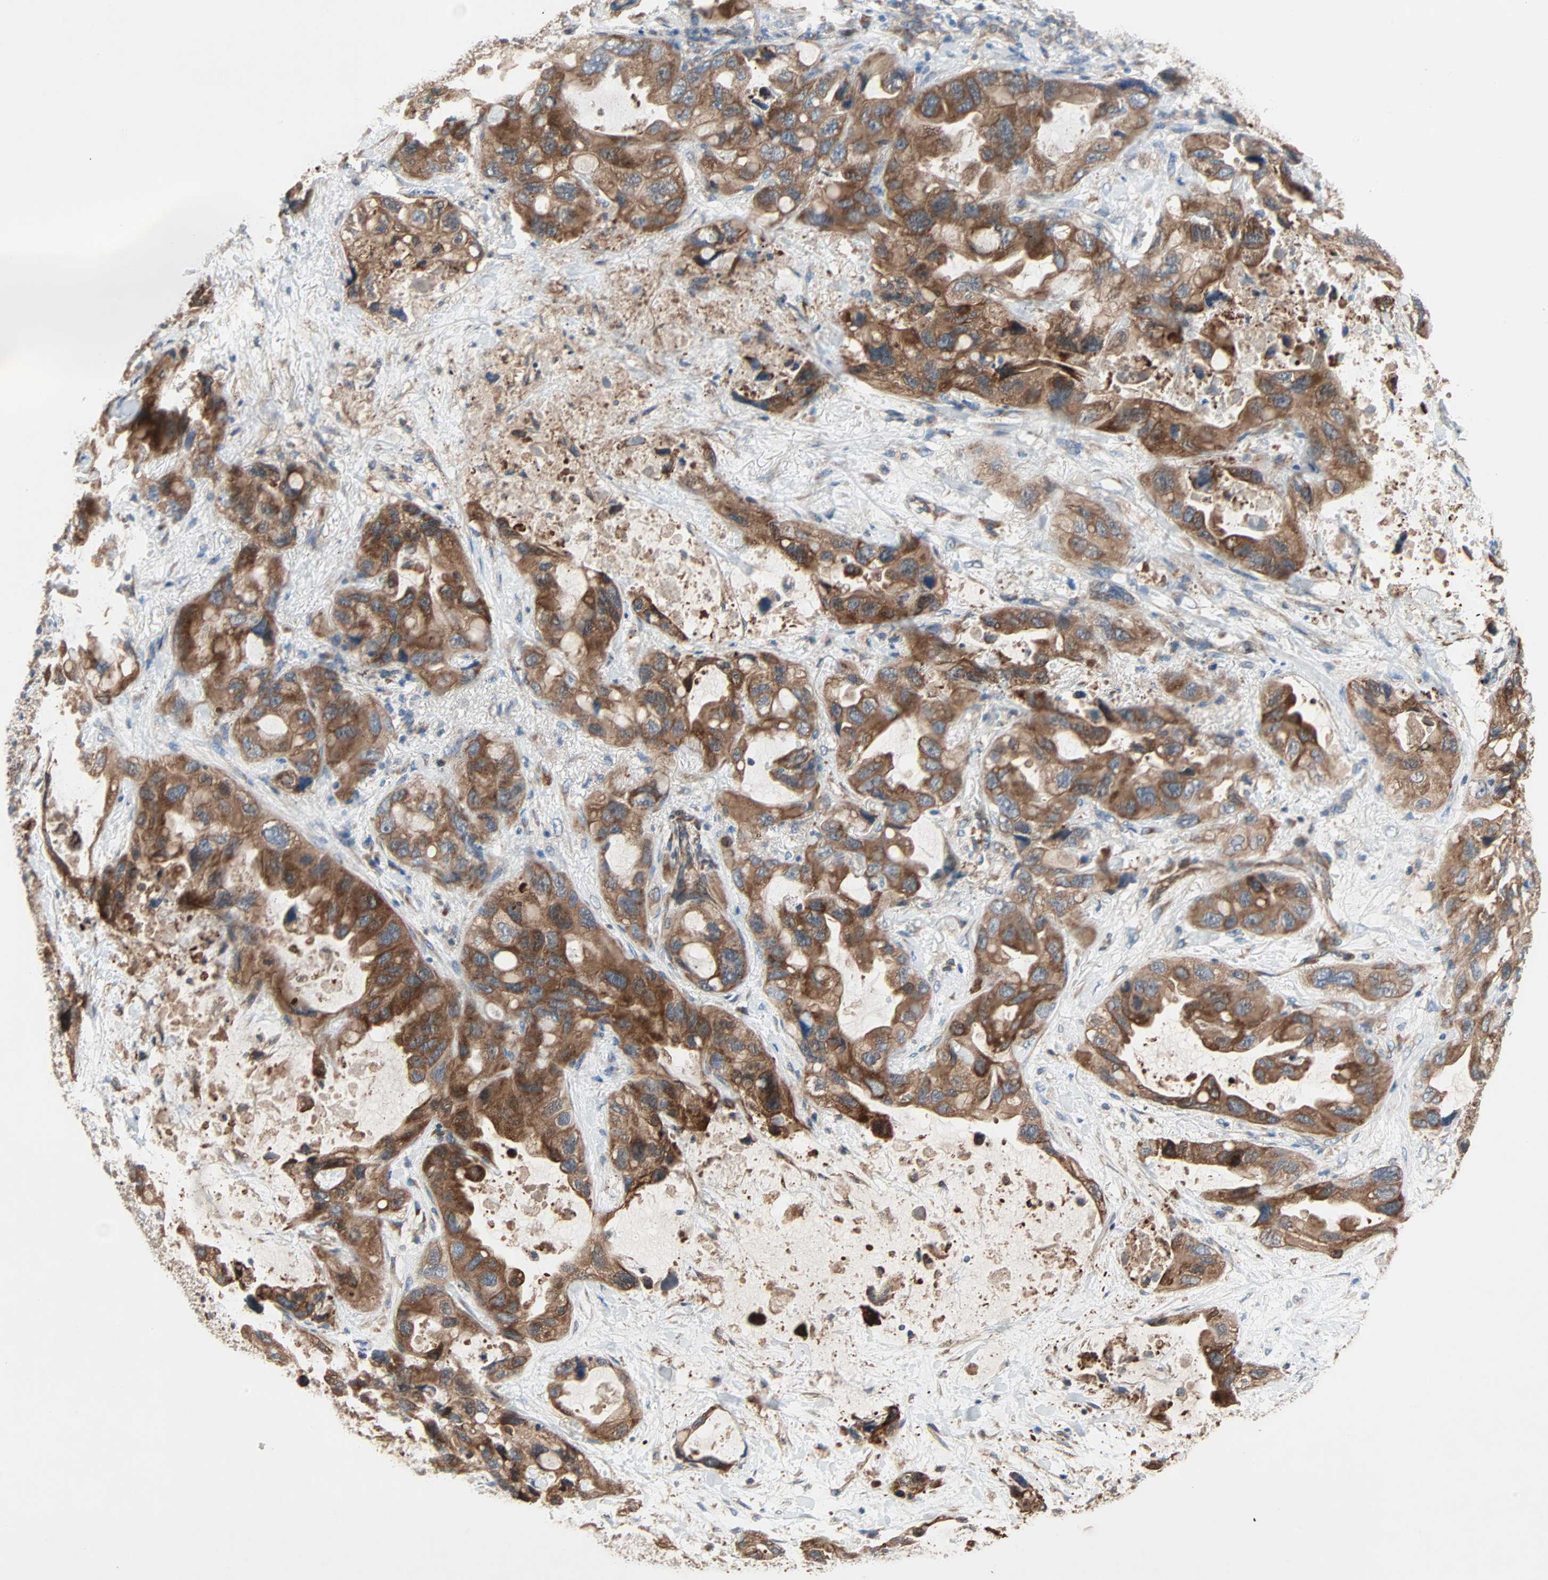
{"staining": {"intensity": "strong", "quantity": ">75%", "location": "cytoplasmic/membranous"}, "tissue": "lung cancer", "cell_type": "Tumor cells", "image_type": "cancer", "snomed": [{"axis": "morphology", "description": "Squamous cell carcinoma, NOS"}, {"axis": "topography", "description": "Lung"}], "caption": "Approximately >75% of tumor cells in squamous cell carcinoma (lung) demonstrate strong cytoplasmic/membranous protein positivity as visualized by brown immunohistochemical staining.", "gene": "XYLT1", "patient": {"sex": "female", "age": 73}}